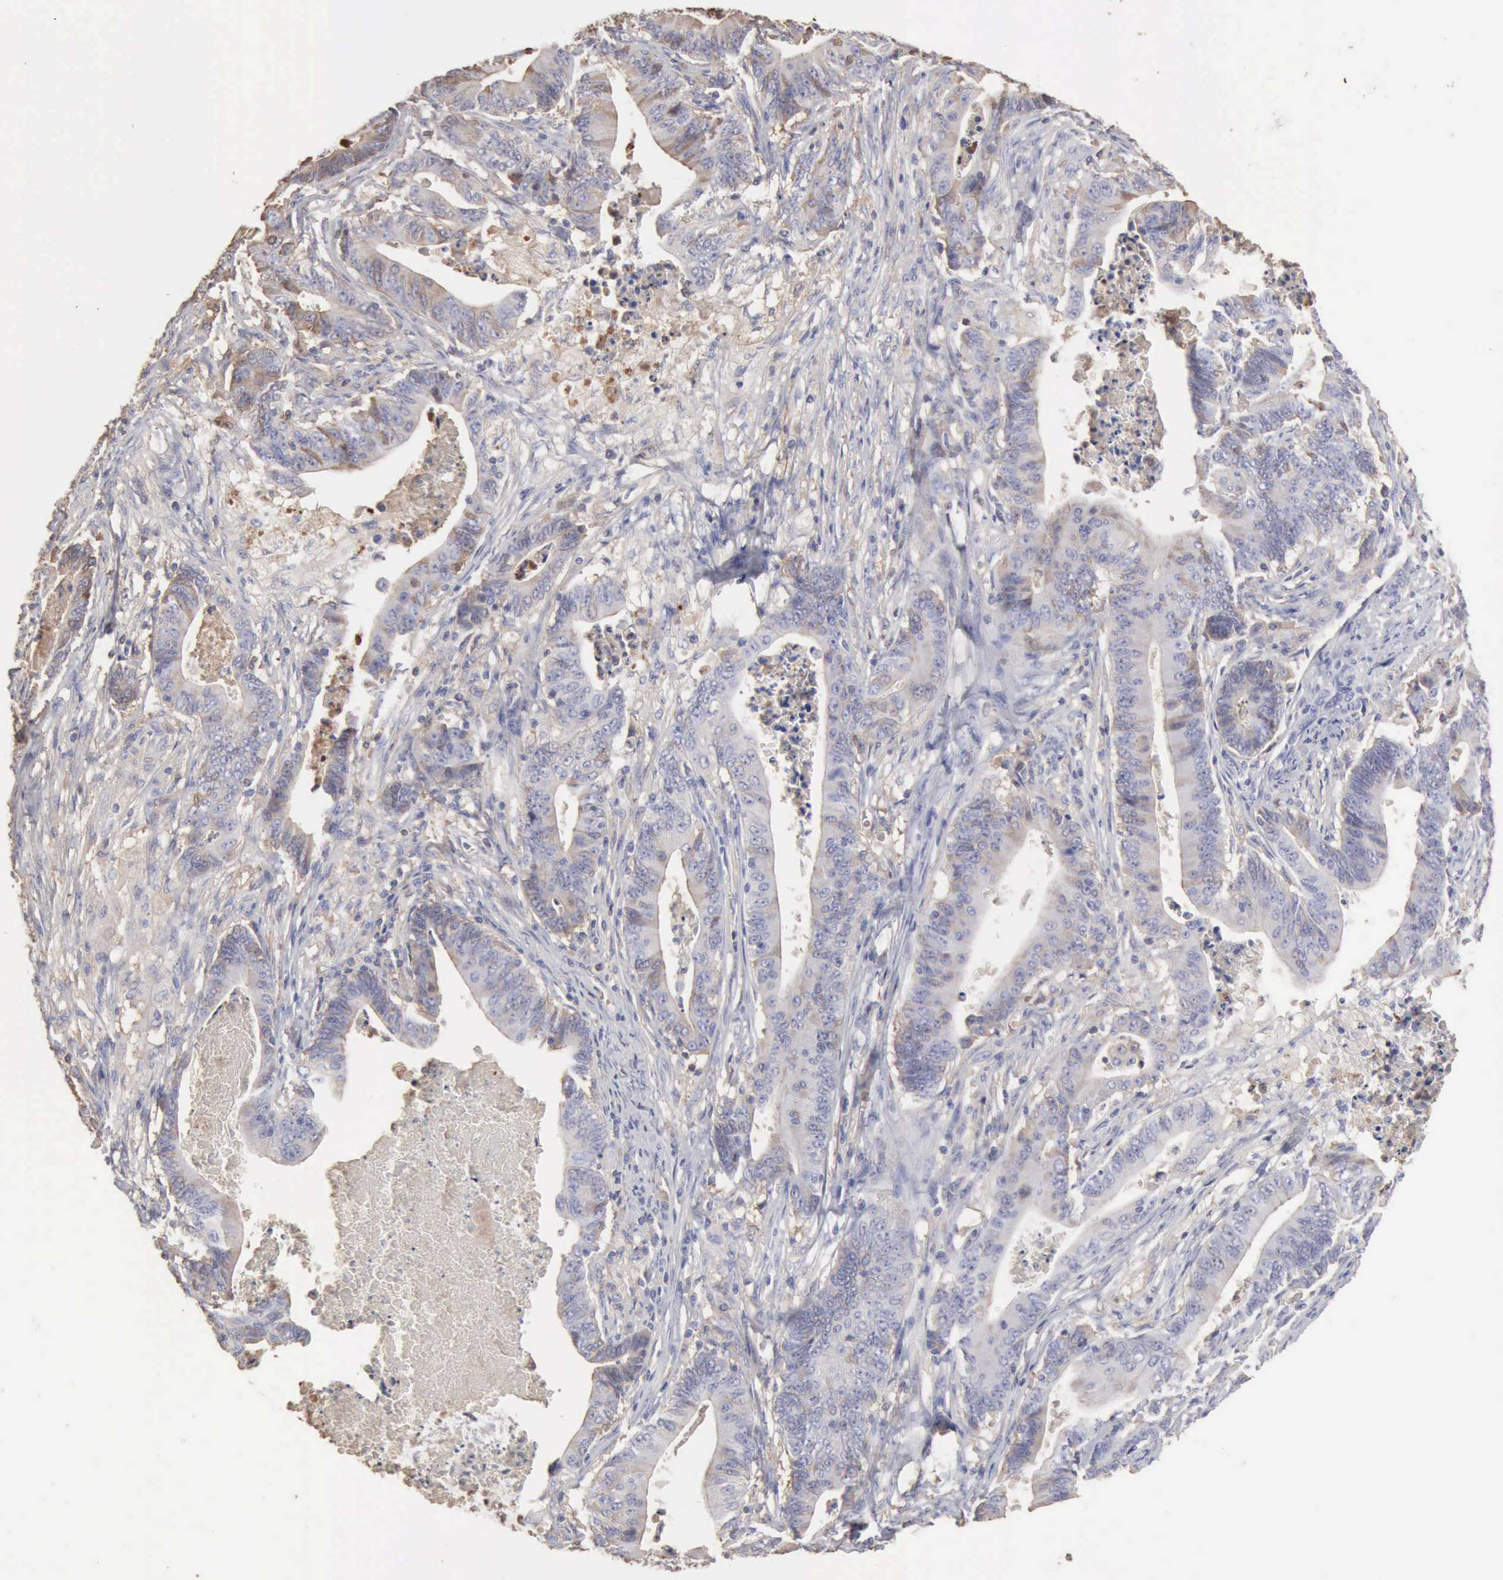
{"staining": {"intensity": "weak", "quantity": "<25%", "location": "cytoplasmic/membranous"}, "tissue": "stomach cancer", "cell_type": "Tumor cells", "image_type": "cancer", "snomed": [{"axis": "morphology", "description": "Adenocarcinoma, NOS"}, {"axis": "topography", "description": "Stomach, lower"}], "caption": "Tumor cells show no significant protein positivity in stomach adenocarcinoma.", "gene": "SERPINA1", "patient": {"sex": "female", "age": 86}}